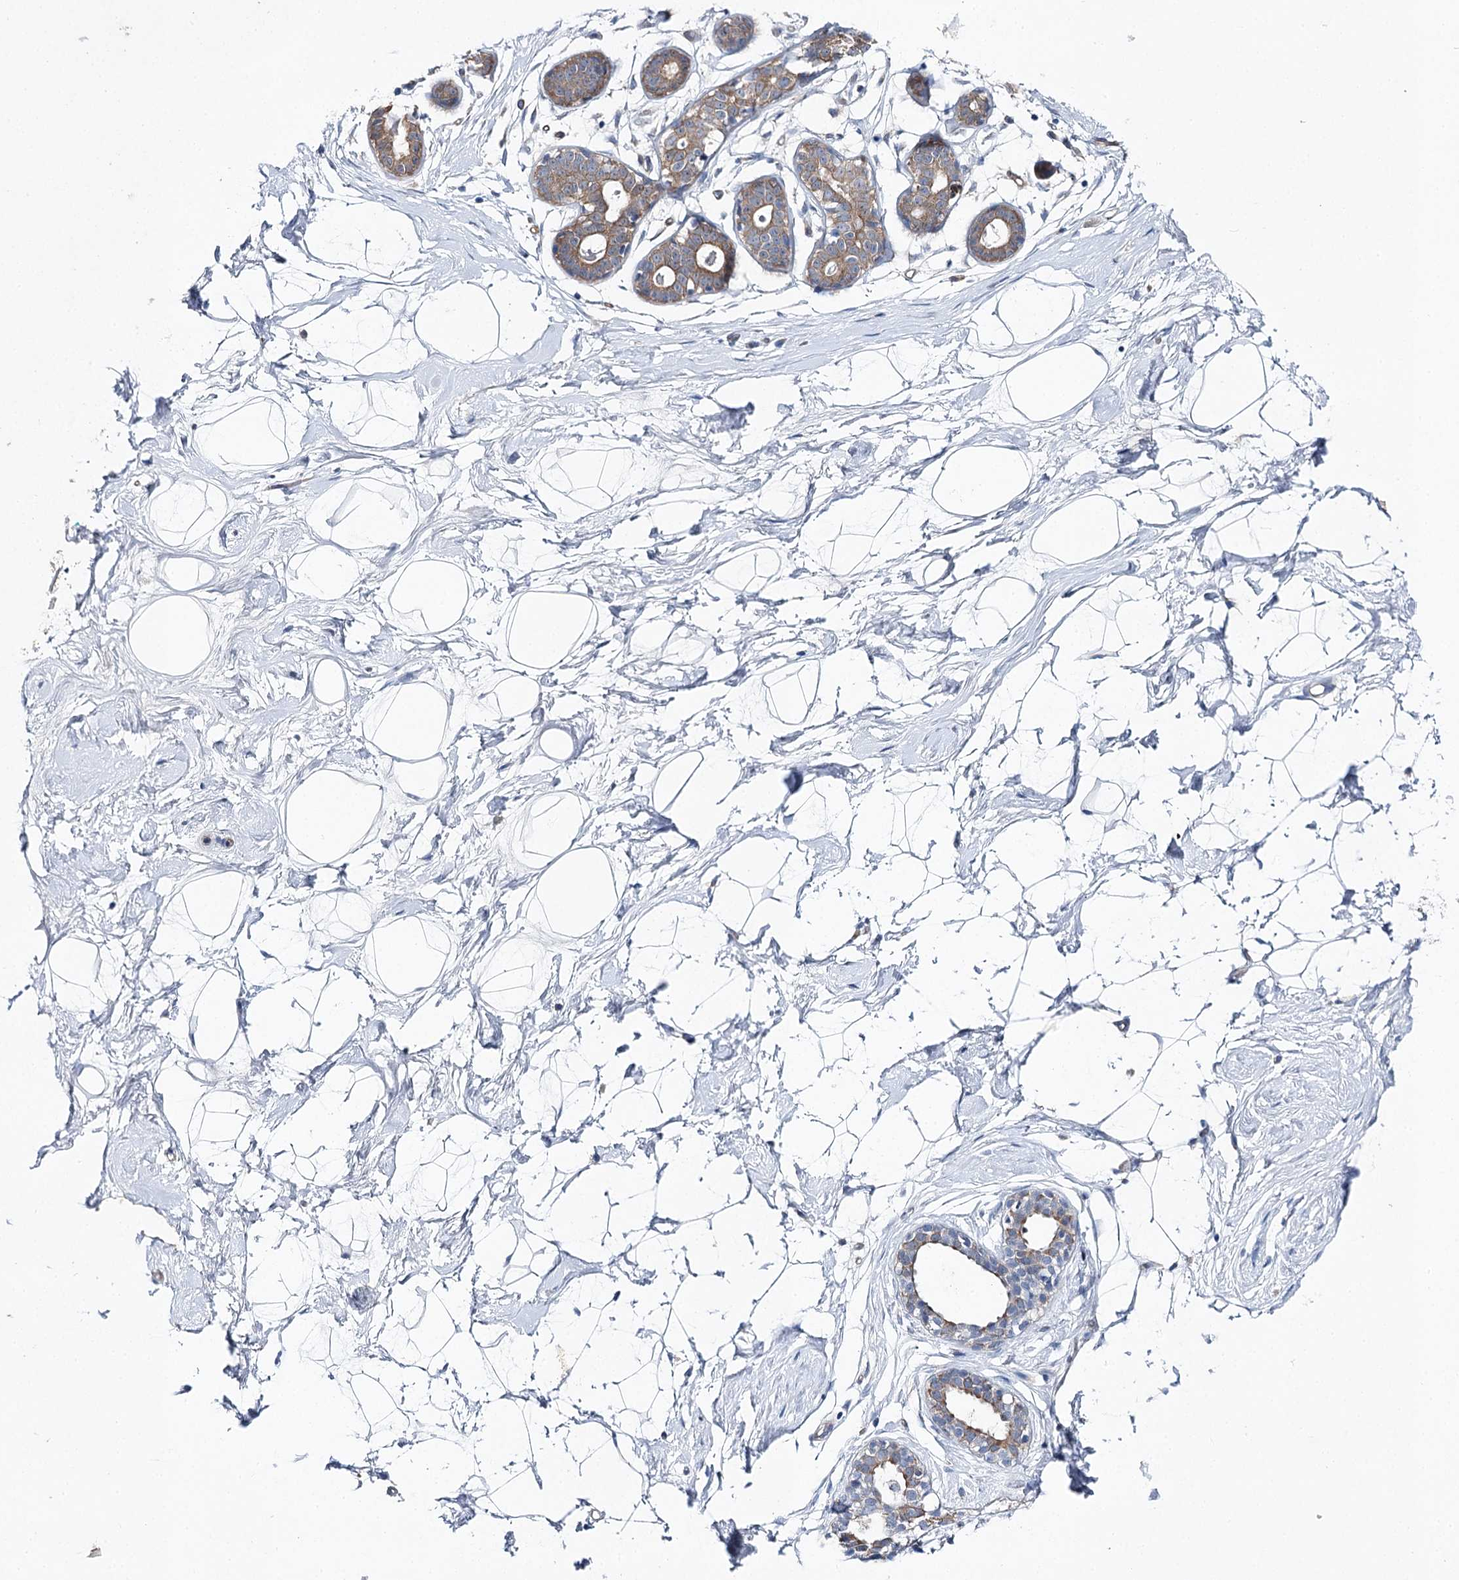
{"staining": {"intensity": "negative", "quantity": "none", "location": "none"}, "tissue": "breast", "cell_type": "Adipocytes", "image_type": "normal", "snomed": [{"axis": "morphology", "description": "Normal tissue, NOS"}, {"axis": "morphology", "description": "Adenoma, NOS"}, {"axis": "topography", "description": "Breast"}], "caption": "Histopathology image shows no protein staining in adipocytes of unremarkable breast.", "gene": "LRRC14B", "patient": {"sex": "female", "age": 23}}